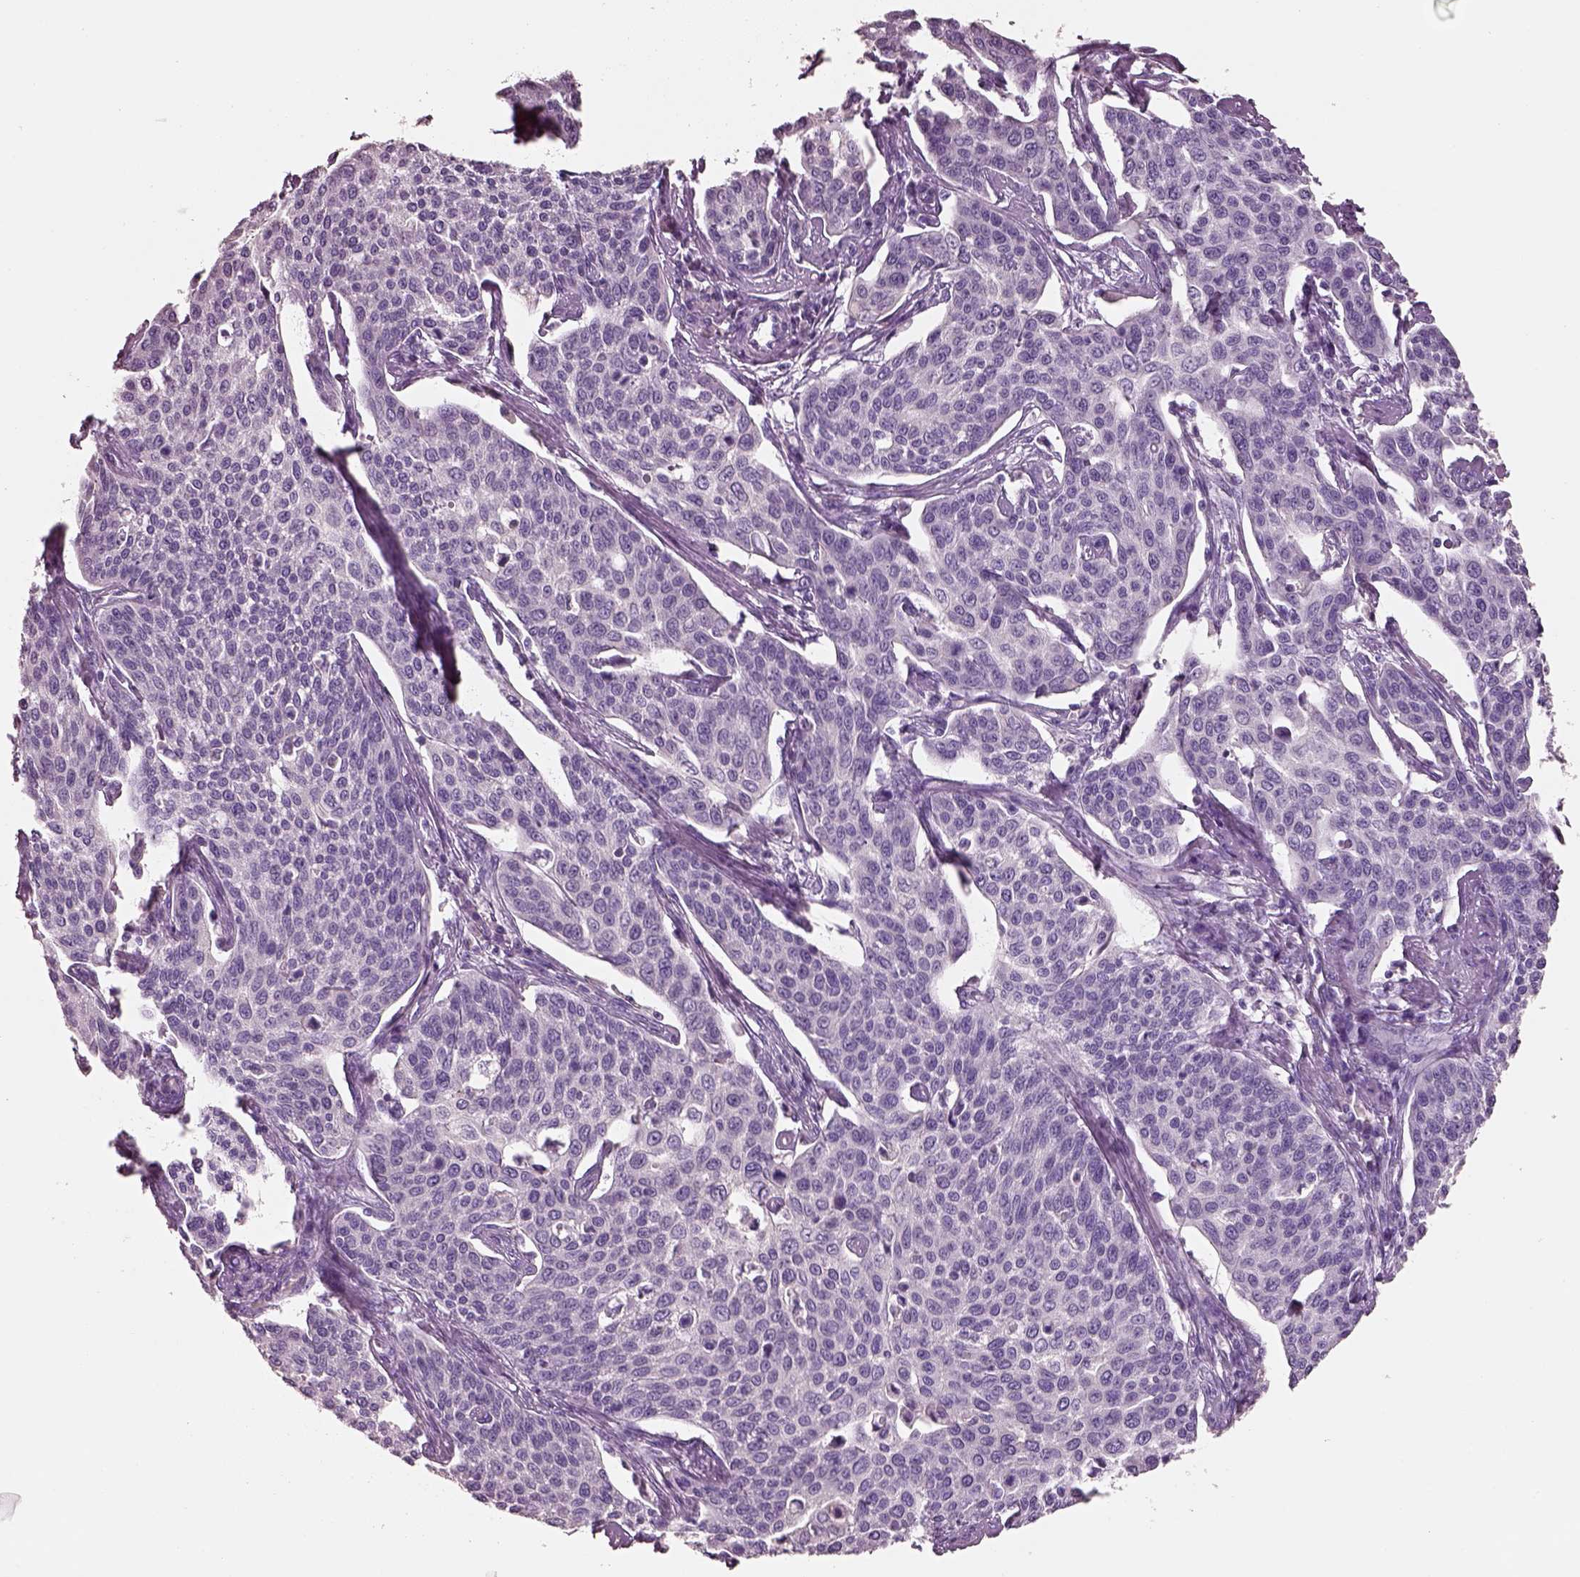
{"staining": {"intensity": "negative", "quantity": "none", "location": "none"}, "tissue": "cervical cancer", "cell_type": "Tumor cells", "image_type": "cancer", "snomed": [{"axis": "morphology", "description": "Squamous cell carcinoma, NOS"}, {"axis": "topography", "description": "Cervix"}], "caption": "Protein analysis of squamous cell carcinoma (cervical) exhibits no significant positivity in tumor cells.", "gene": "PNOC", "patient": {"sex": "female", "age": 34}}